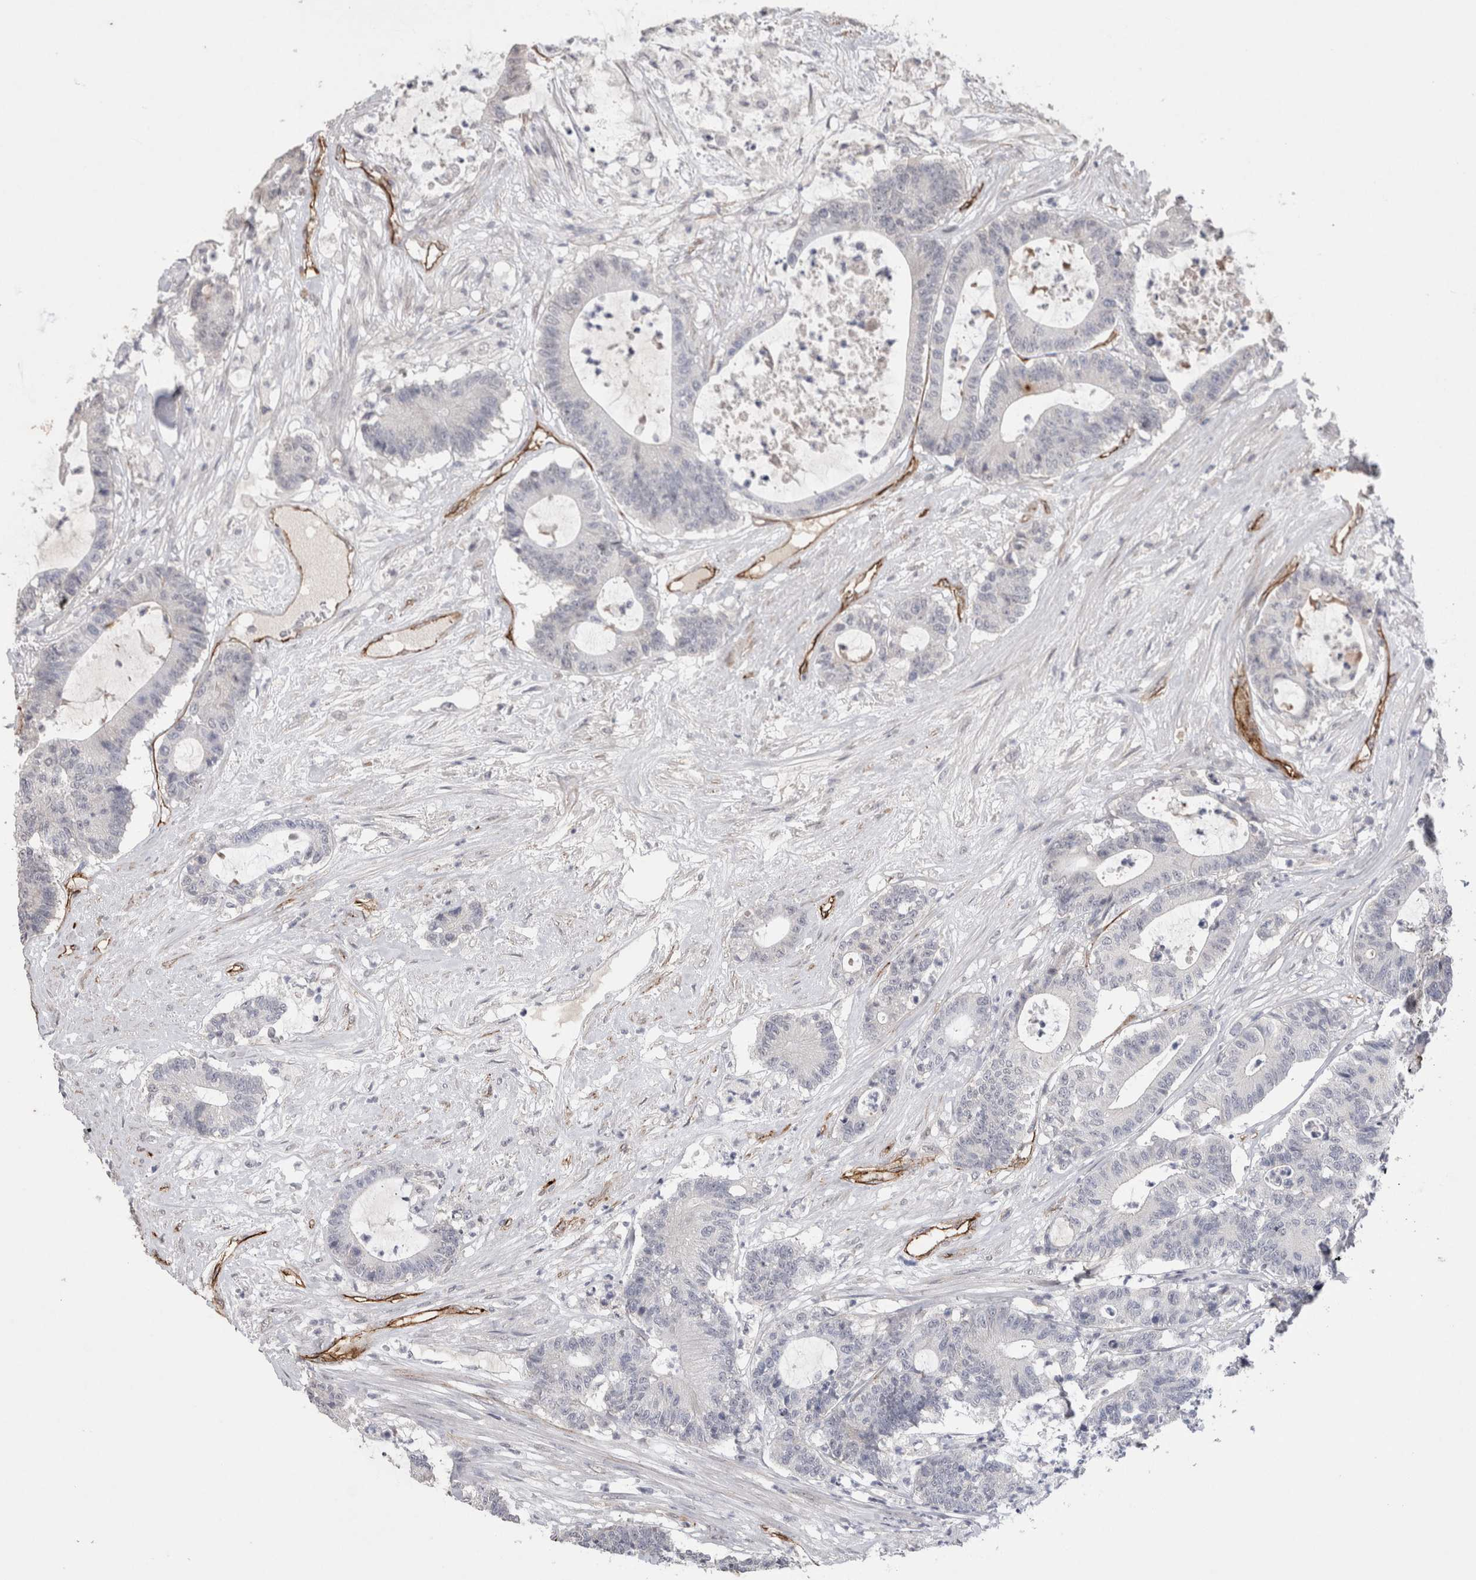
{"staining": {"intensity": "negative", "quantity": "none", "location": "none"}, "tissue": "colorectal cancer", "cell_type": "Tumor cells", "image_type": "cancer", "snomed": [{"axis": "morphology", "description": "Adenocarcinoma, NOS"}, {"axis": "topography", "description": "Colon"}], "caption": "The micrograph shows no significant staining in tumor cells of colorectal adenocarcinoma. (DAB IHC with hematoxylin counter stain).", "gene": "CDH13", "patient": {"sex": "female", "age": 84}}